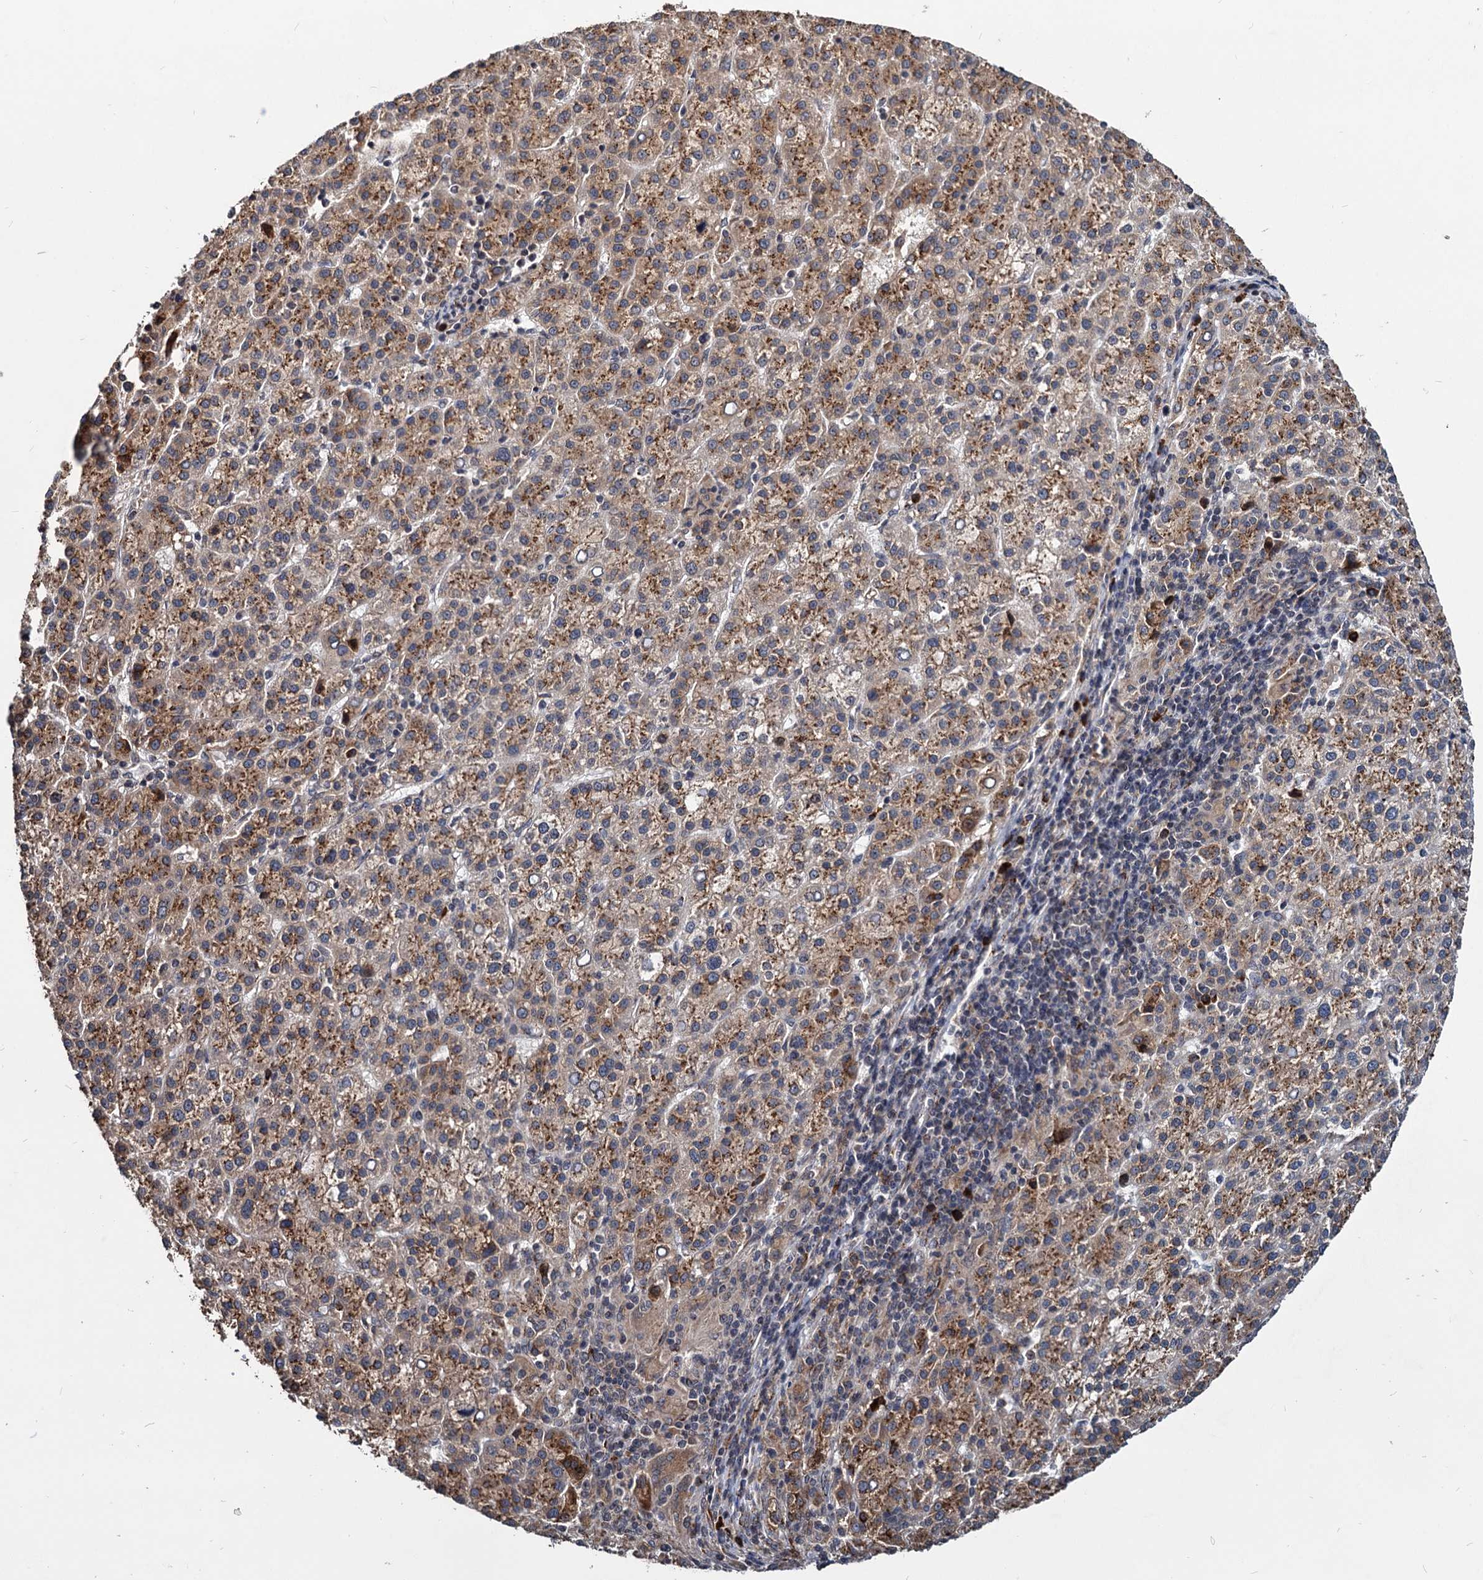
{"staining": {"intensity": "moderate", "quantity": ">75%", "location": "cytoplasmic/membranous"}, "tissue": "liver cancer", "cell_type": "Tumor cells", "image_type": "cancer", "snomed": [{"axis": "morphology", "description": "Carcinoma, Hepatocellular, NOS"}, {"axis": "topography", "description": "Liver"}], "caption": "IHC image of liver cancer (hepatocellular carcinoma) stained for a protein (brown), which displays medium levels of moderate cytoplasmic/membranous positivity in approximately >75% of tumor cells.", "gene": "SAAL1", "patient": {"sex": "female", "age": 58}}